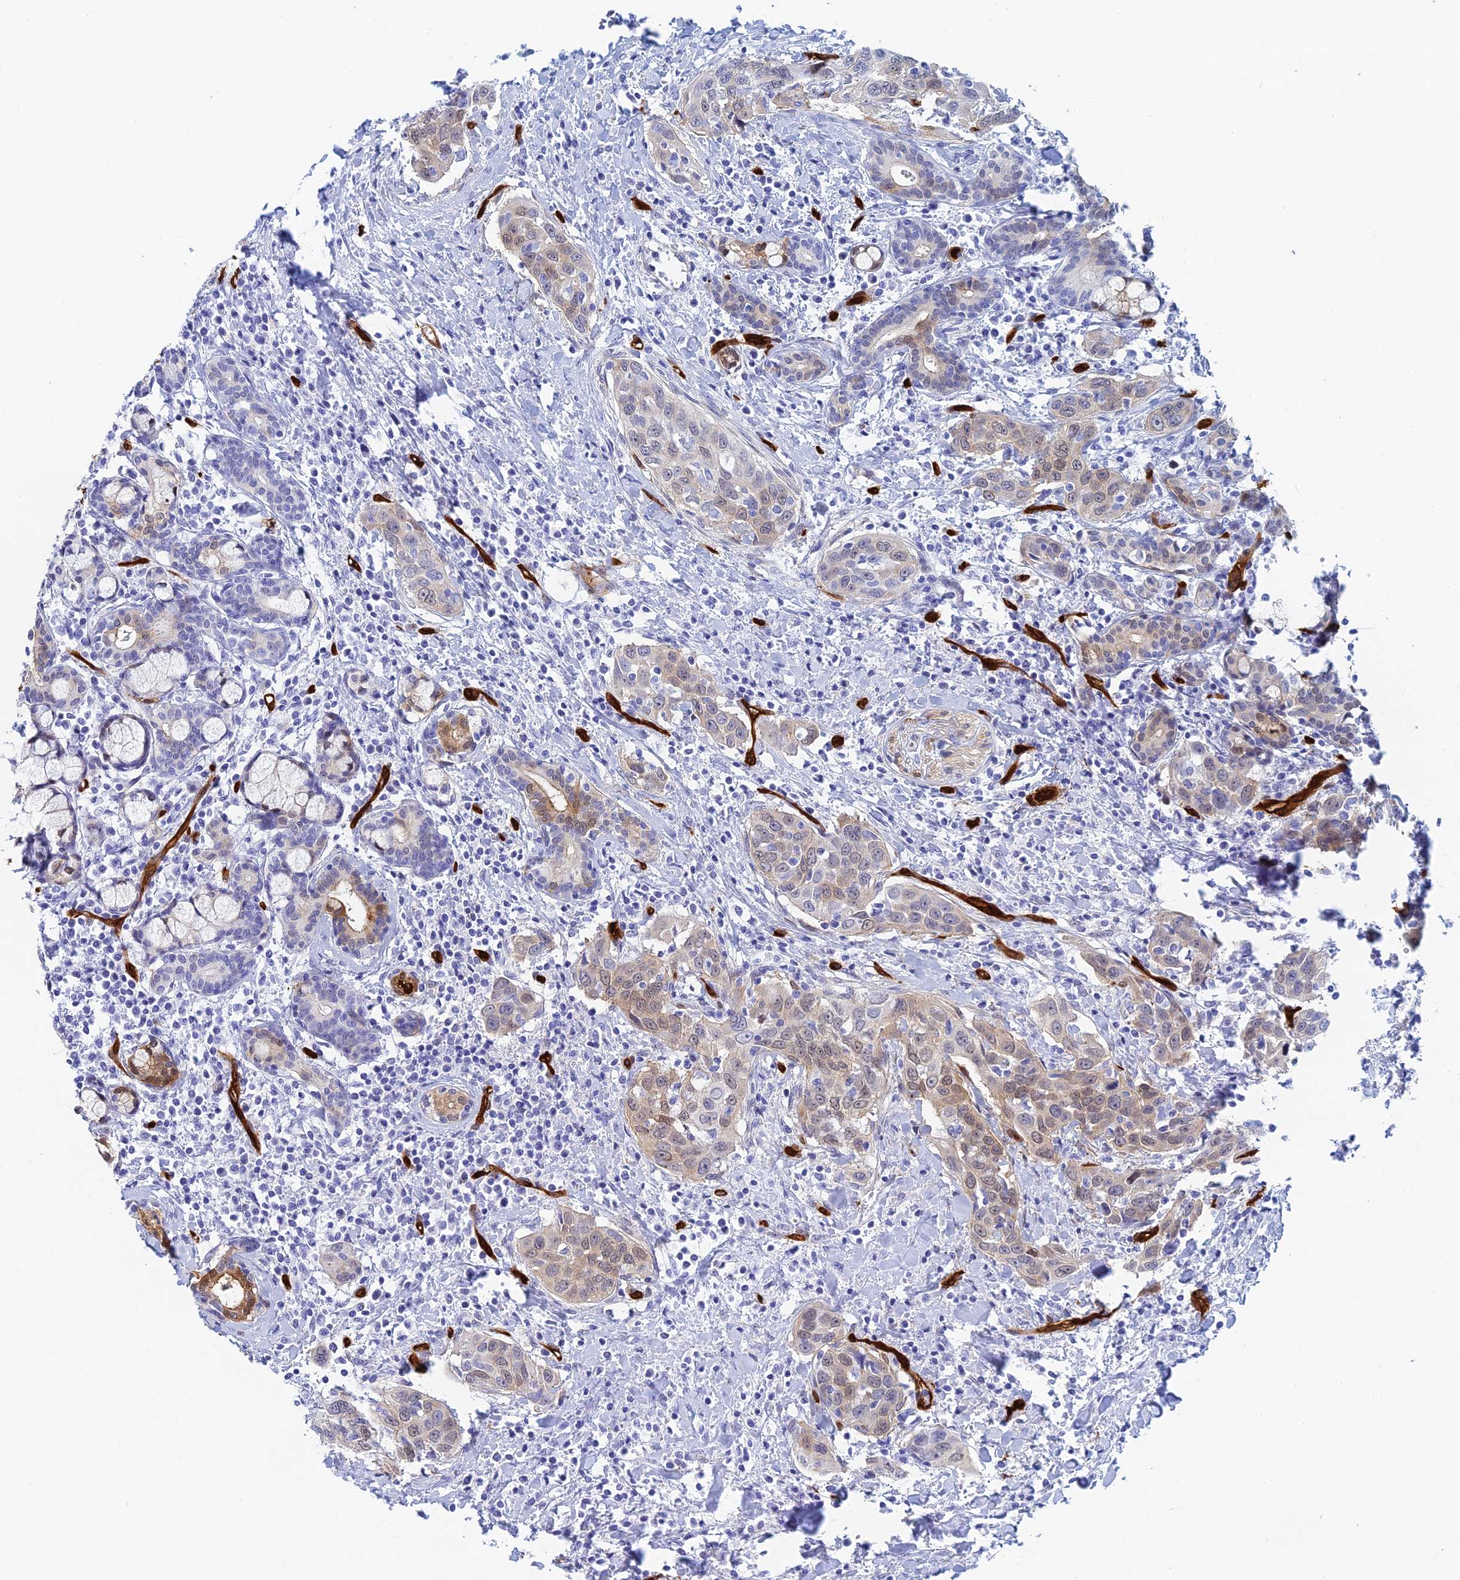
{"staining": {"intensity": "weak", "quantity": "25%-75%", "location": "cytoplasmic/membranous,nuclear"}, "tissue": "head and neck cancer", "cell_type": "Tumor cells", "image_type": "cancer", "snomed": [{"axis": "morphology", "description": "Squamous cell carcinoma, NOS"}, {"axis": "topography", "description": "Oral tissue"}, {"axis": "topography", "description": "Head-Neck"}], "caption": "Head and neck cancer (squamous cell carcinoma) tissue shows weak cytoplasmic/membranous and nuclear expression in about 25%-75% of tumor cells, visualized by immunohistochemistry.", "gene": "CRIP2", "patient": {"sex": "female", "age": 50}}